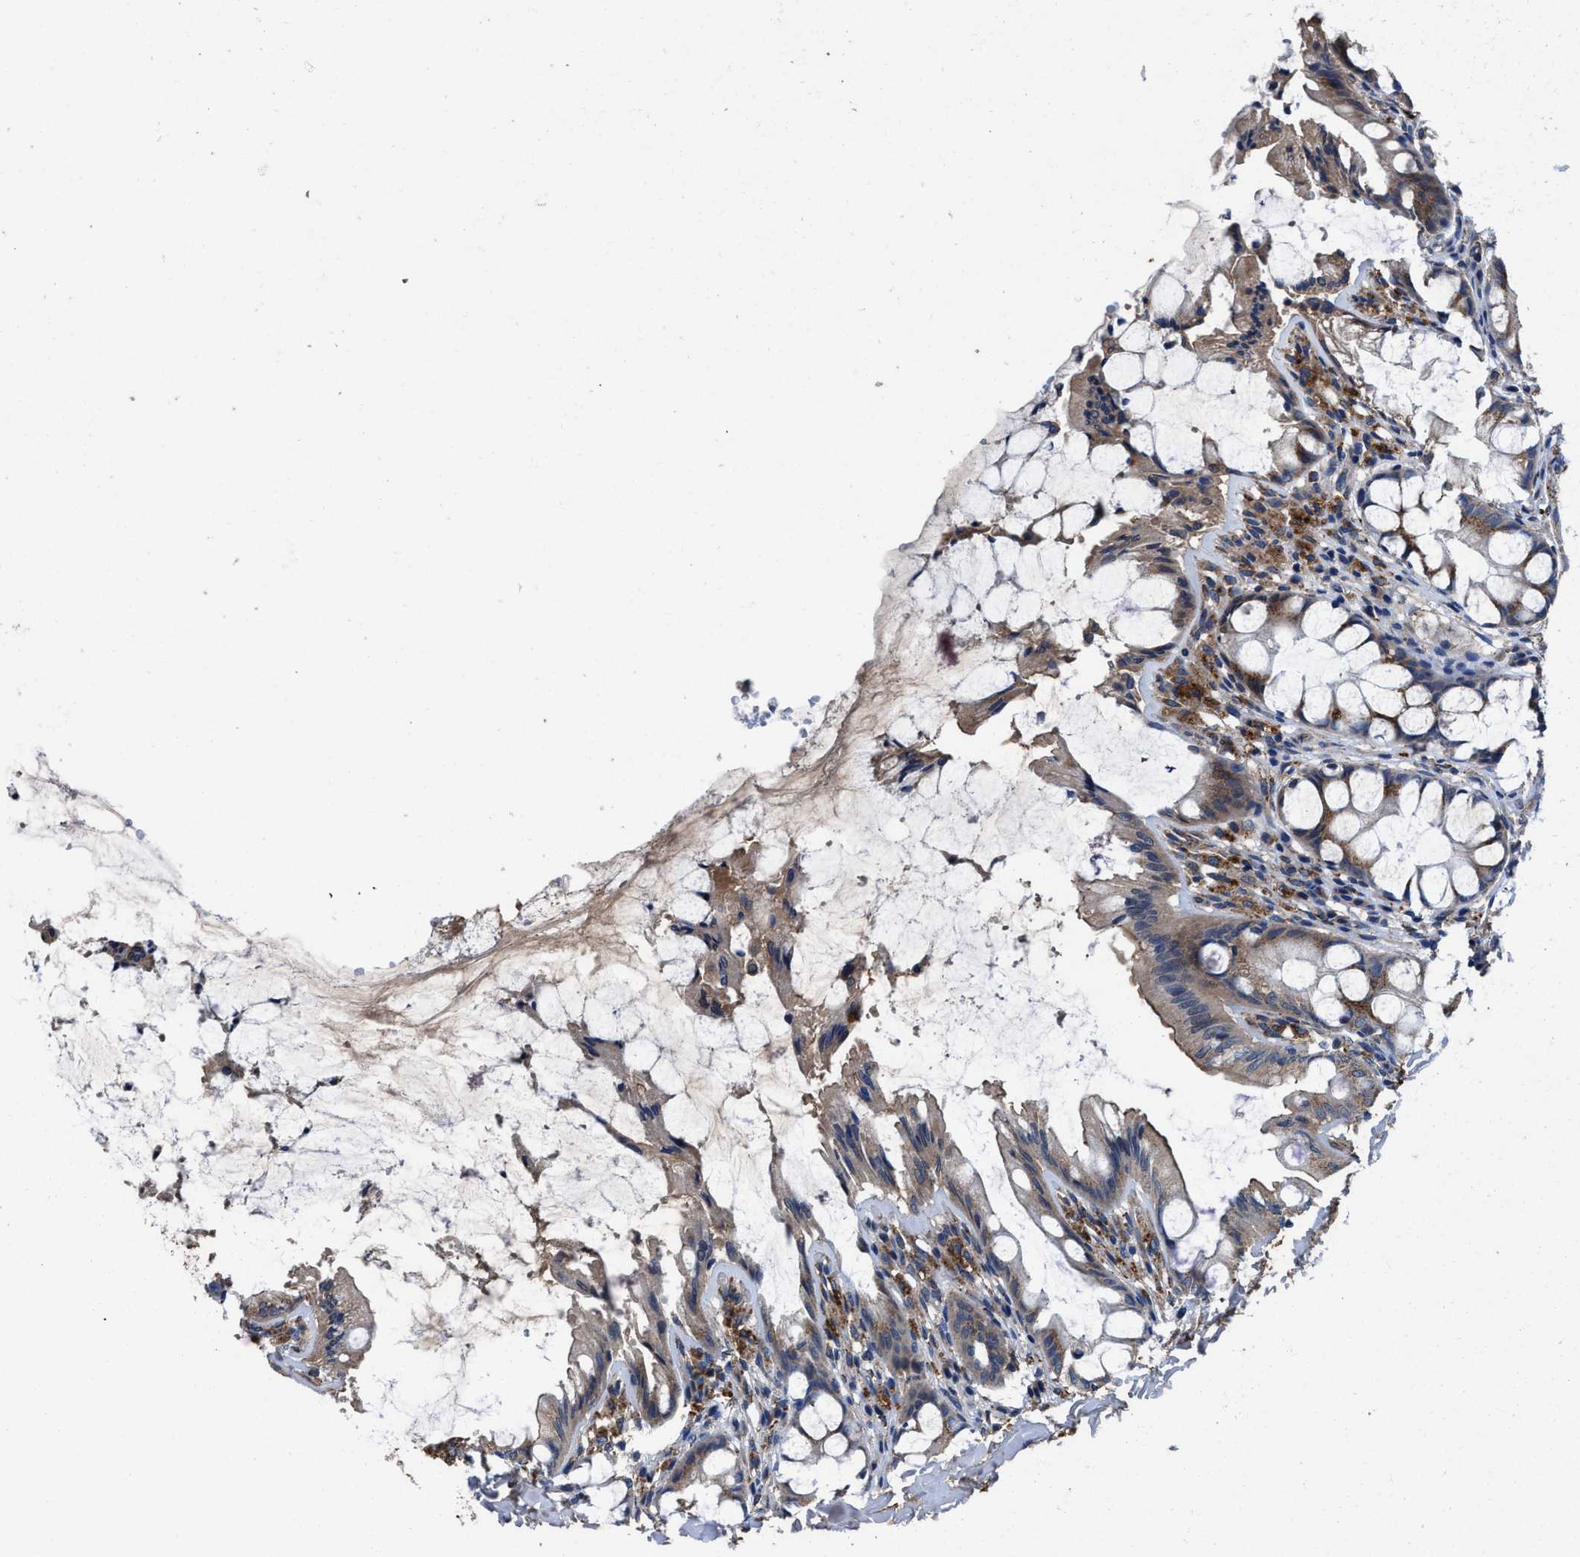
{"staining": {"intensity": "weak", "quantity": ">75%", "location": "cytoplasmic/membranous"}, "tissue": "colon", "cell_type": "Endothelial cells", "image_type": "normal", "snomed": [{"axis": "morphology", "description": "Normal tissue, NOS"}, {"axis": "topography", "description": "Colon"}], "caption": "Protein expression analysis of normal colon demonstrates weak cytoplasmic/membranous staining in approximately >75% of endothelial cells.", "gene": "IDNK", "patient": {"sex": "male", "age": 47}}